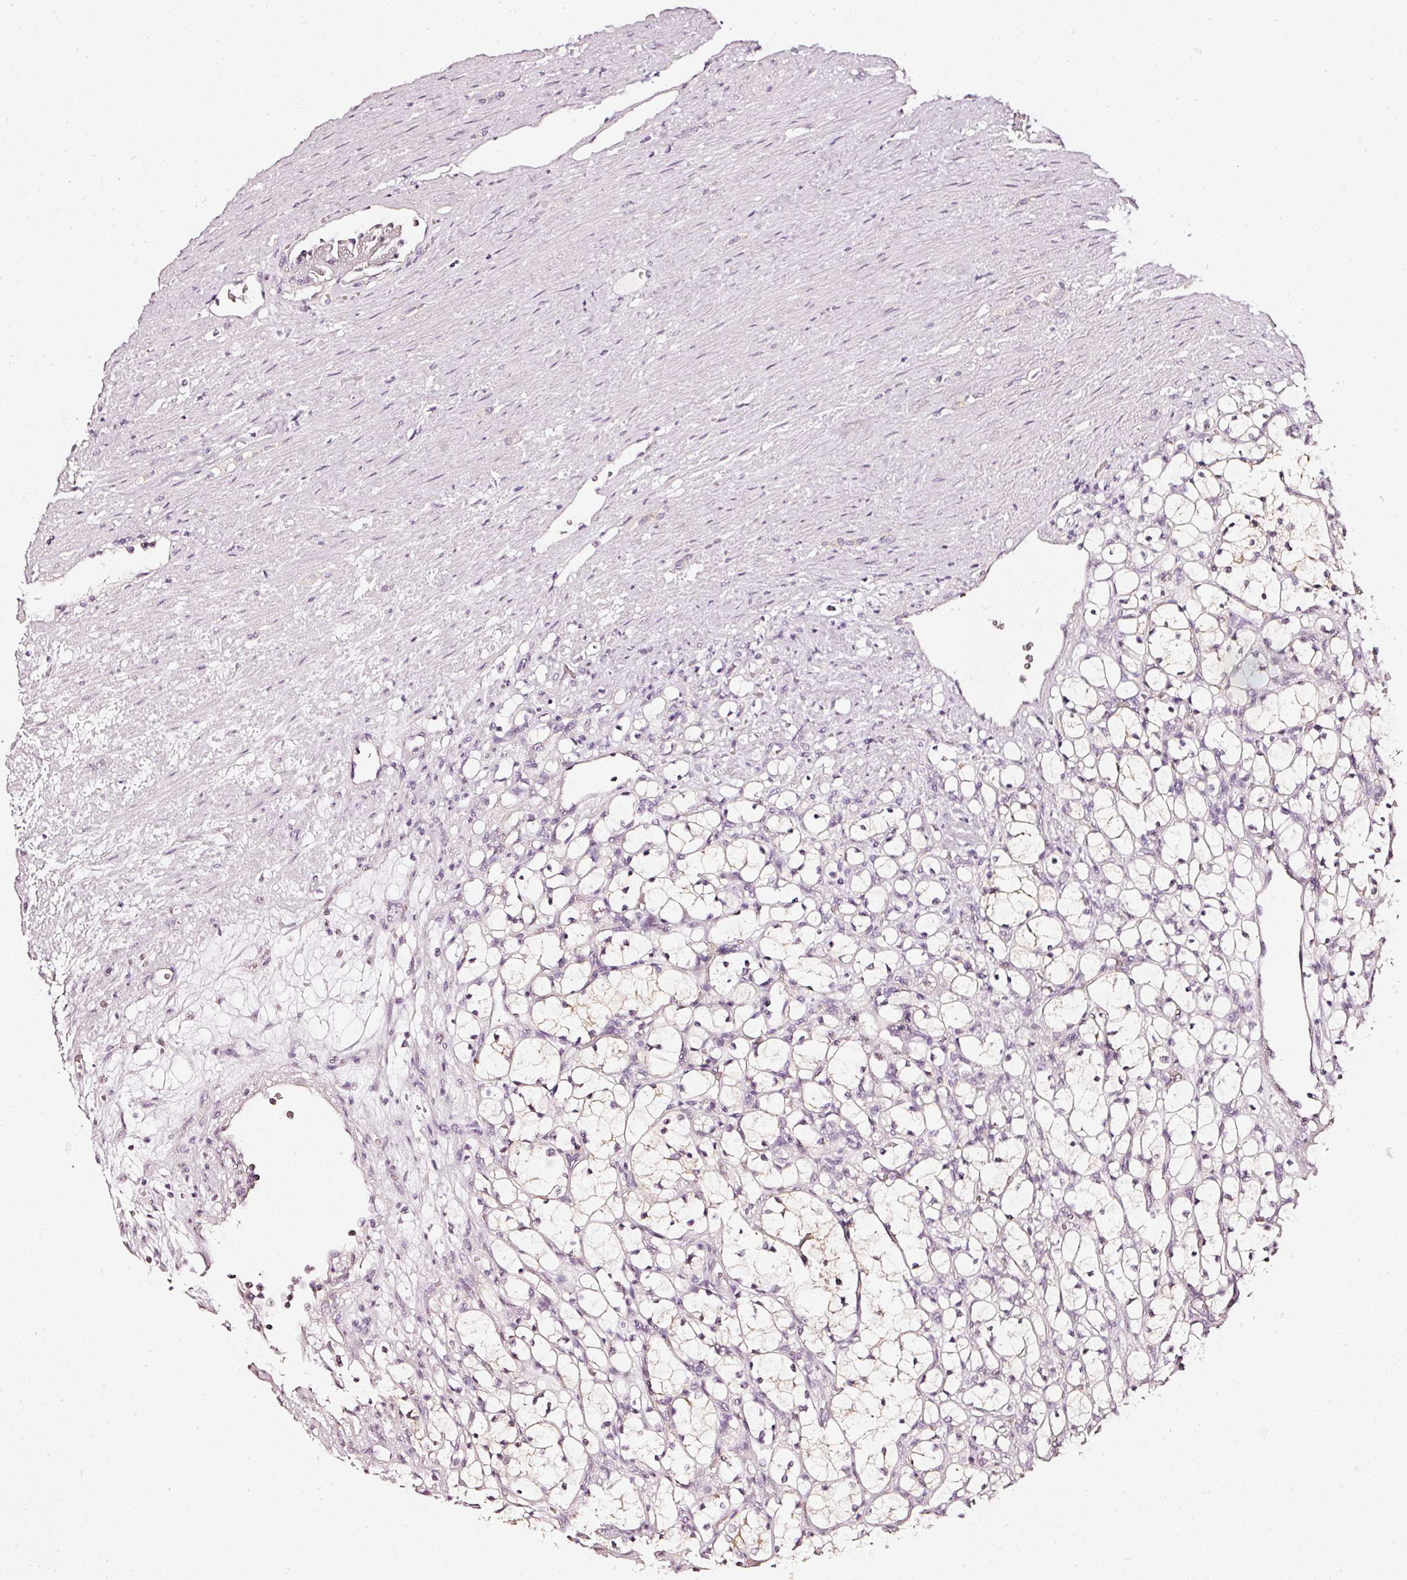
{"staining": {"intensity": "weak", "quantity": "<25%", "location": "cytoplasmic/membranous"}, "tissue": "renal cancer", "cell_type": "Tumor cells", "image_type": "cancer", "snomed": [{"axis": "morphology", "description": "Adenocarcinoma, NOS"}, {"axis": "topography", "description": "Kidney"}], "caption": "Immunohistochemical staining of renal cancer exhibits no significant positivity in tumor cells. (DAB immunohistochemistry (IHC), high magnification).", "gene": "CNP", "patient": {"sex": "female", "age": 69}}